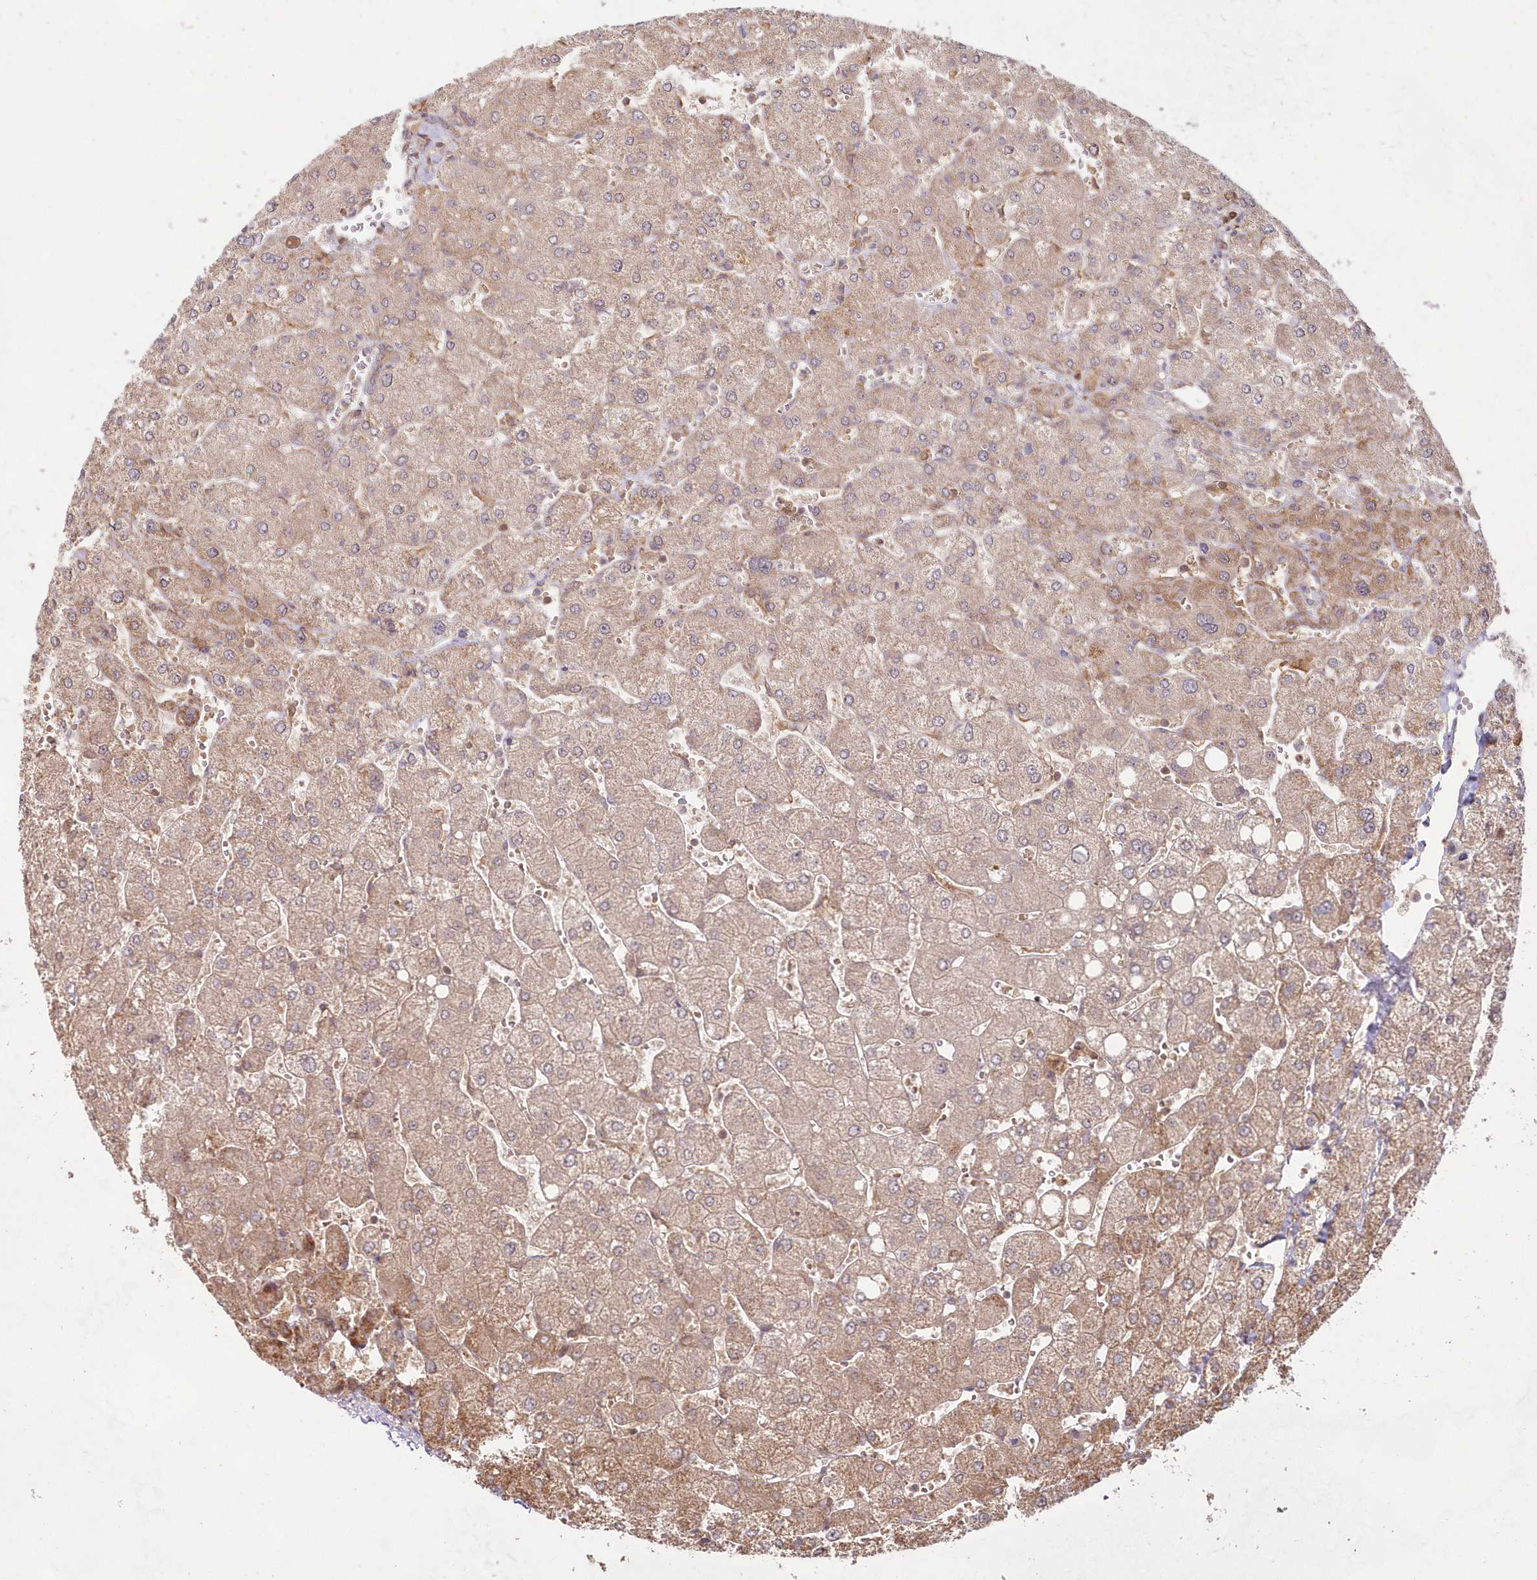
{"staining": {"intensity": "moderate", "quantity": ">75%", "location": "cytoplasmic/membranous"}, "tissue": "liver", "cell_type": "Hepatocytes", "image_type": "normal", "snomed": [{"axis": "morphology", "description": "Normal tissue, NOS"}, {"axis": "topography", "description": "Liver"}], "caption": "Hepatocytes demonstrate medium levels of moderate cytoplasmic/membranous expression in about >75% of cells in unremarkable human liver. The protein is shown in brown color, while the nuclei are stained blue.", "gene": "IMPA1", "patient": {"sex": "male", "age": 55}}